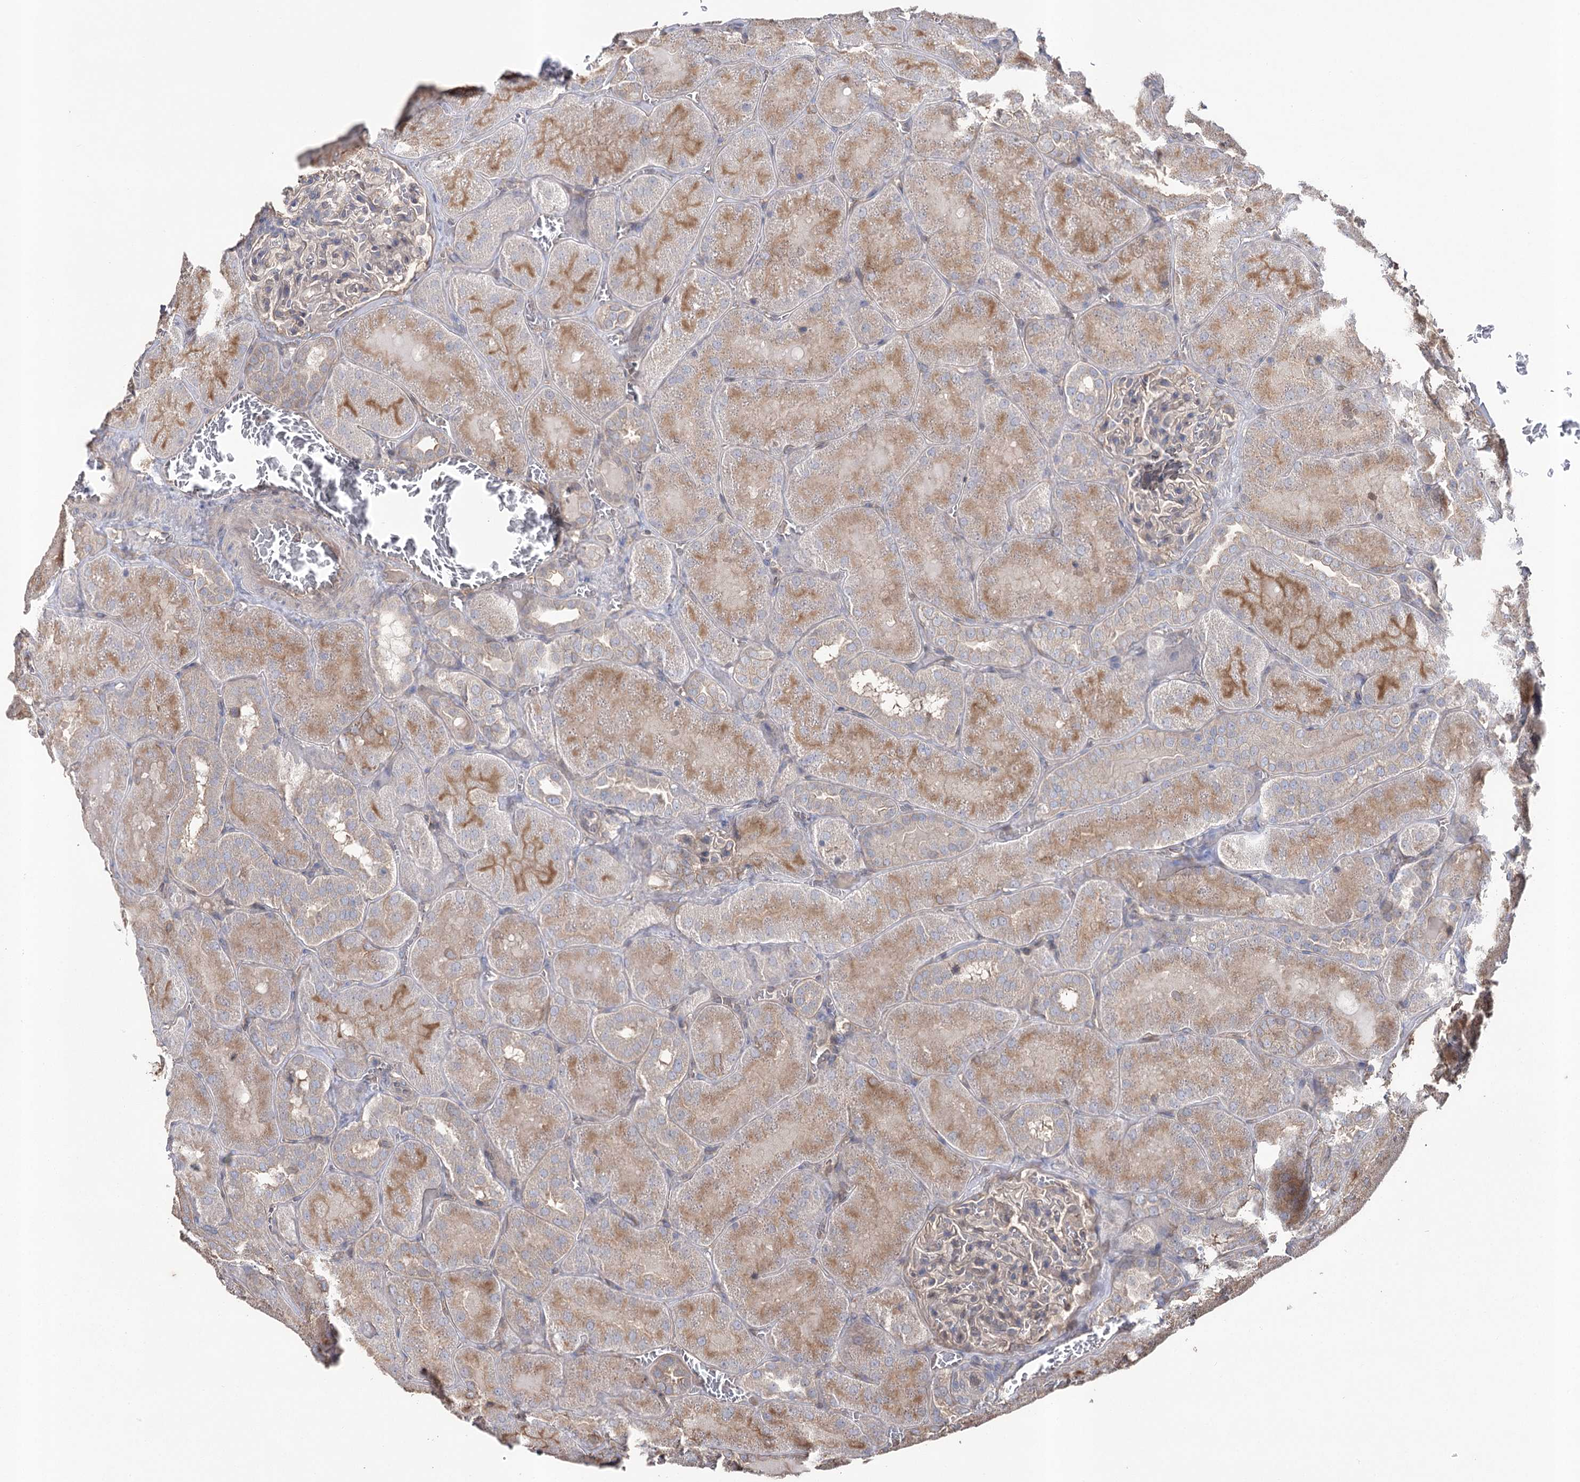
{"staining": {"intensity": "negative", "quantity": "none", "location": "none"}, "tissue": "kidney", "cell_type": "Cells in glomeruli", "image_type": "normal", "snomed": [{"axis": "morphology", "description": "Normal tissue, NOS"}, {"axis": "topography", "description": "Kidney"}], "caption": "High power microscopy histopathology image of an immunohistochemistry histopathology image of normal kidney, revealing no significant staining in cells in glomeruli.", "gene": "FAM13B", "patient": {"sex": "male", "age": 28}}